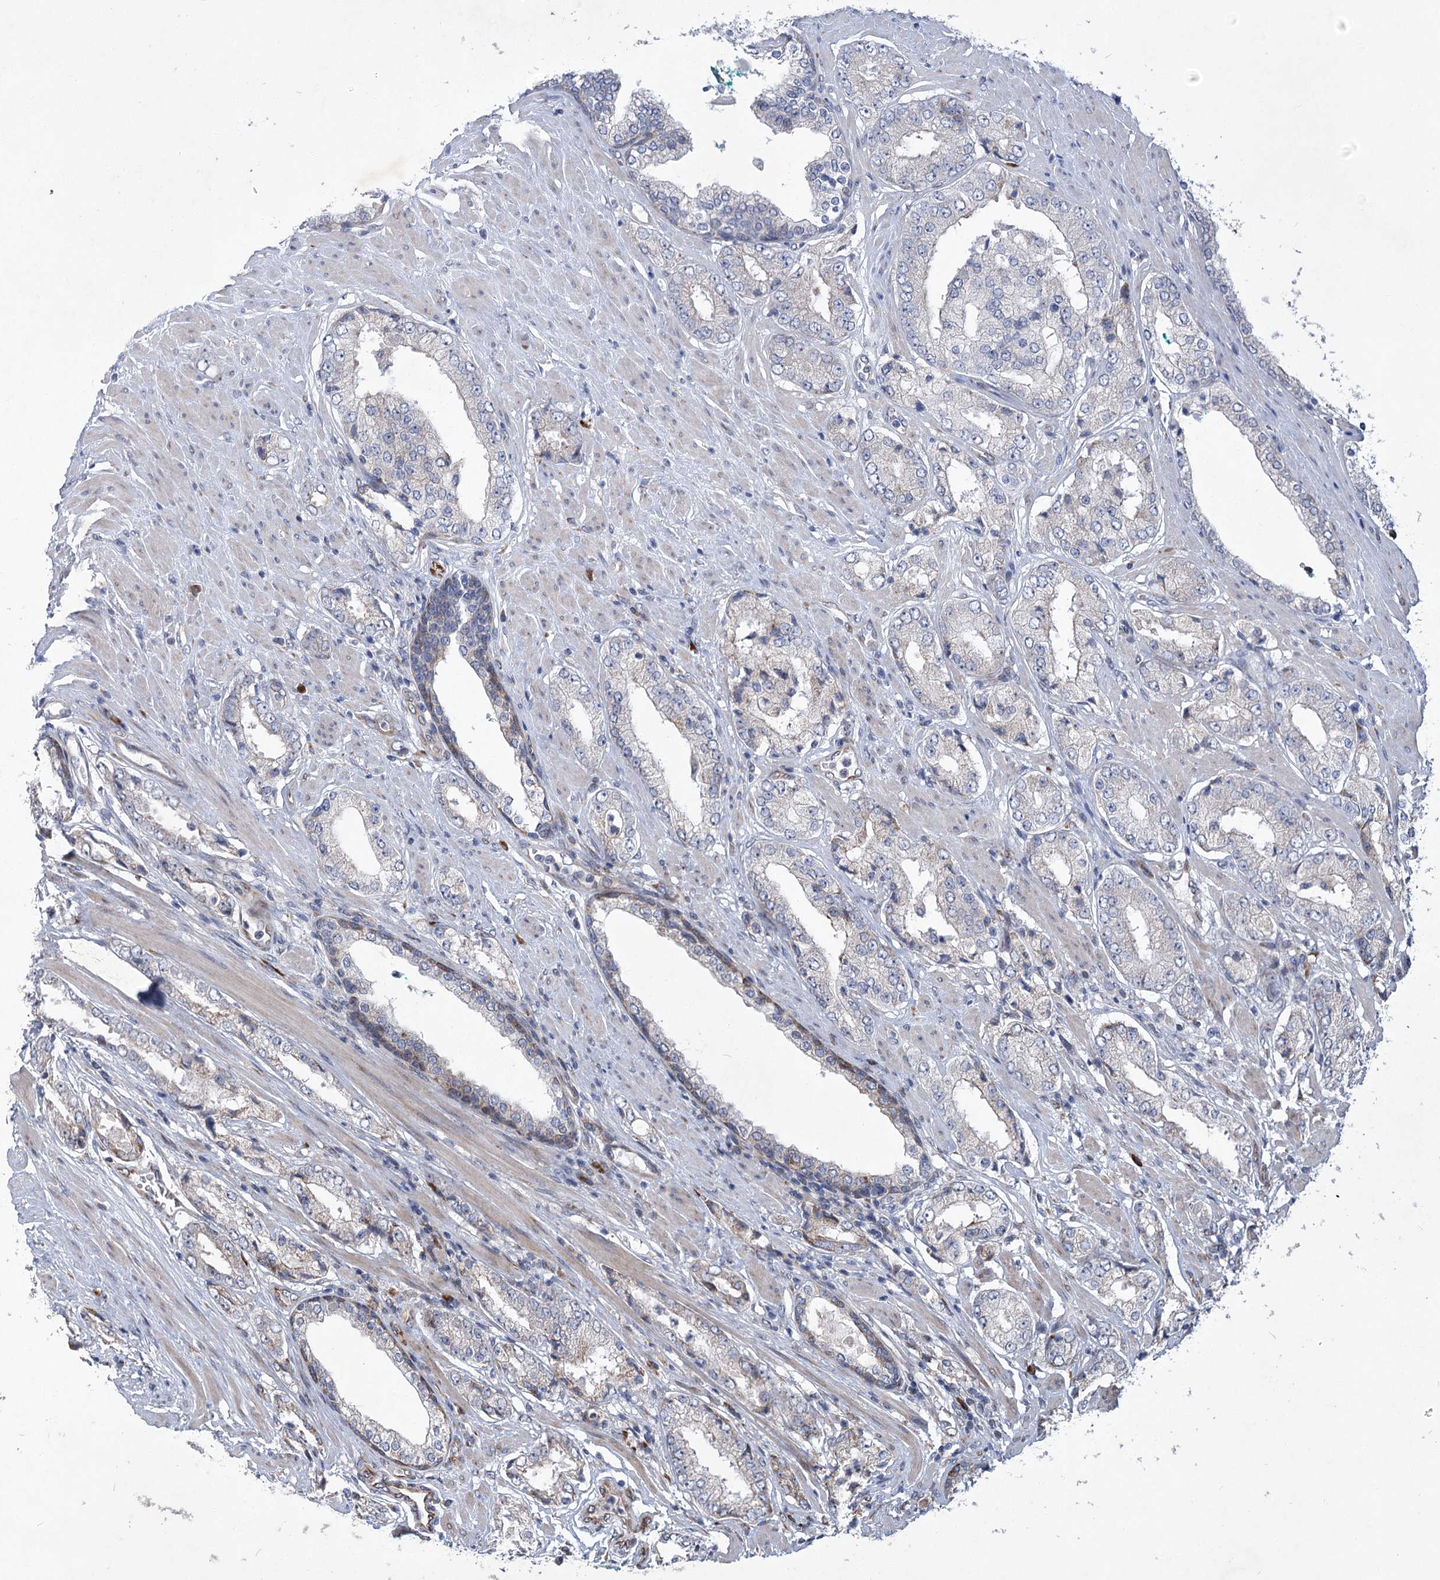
{"staining": {"intensity": "negative", "quantity": "none", "location": "none"}, "tissue": "prostate cancer", "cell_type": "Tumor cells", "image_type": "cancer", "snomed": [{"axis": "morphology", "description": "Adenocarcinoma, Low grade"}, {"axis": "topography", "description": "Prostate"}], "caption": "The photomicrograph demonstrates no significant staining in tumor cells of prostate cancer.", "gene": "GCNT4", "patient": {"sex": "male", "age": 67}}